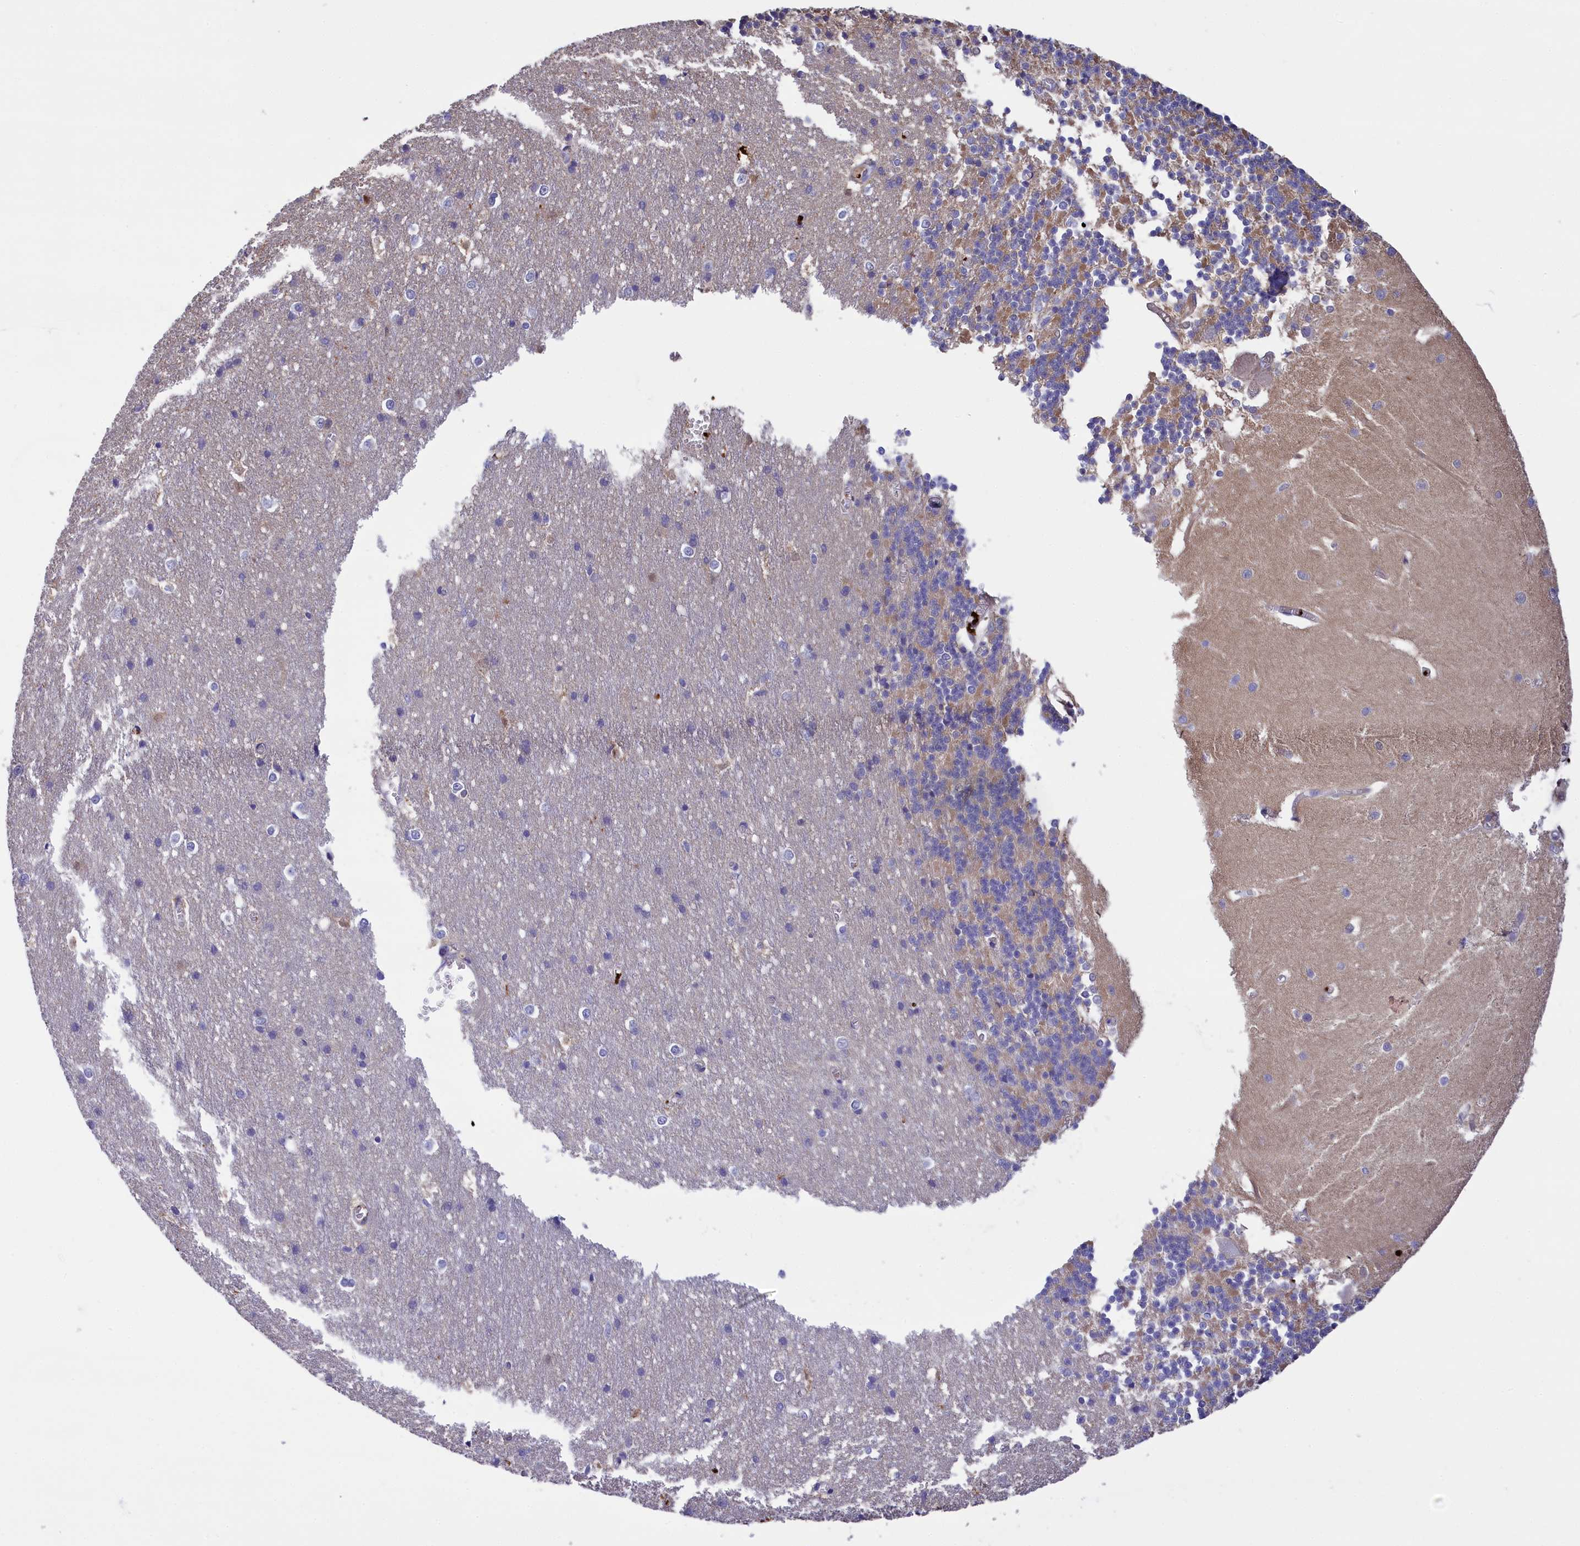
{"staining": {"intensity": "negative", "quantity": "none", "location": "none"}, "tissue": "cerebellum", "cell_type": "Cells in granular layer", "image_type": "normal", "snomed": [{"axis": "morphology", "description": "Normal tissue, NOS"}, {"axis": "topography", "description": "Cerebellum"}], "caption": "An image of cerebellum stained for a protein exhibits no brown staining in cells in granular layer. Nuclei are stained in blue.", "gene": "HEATR3", "patient": {"sex": "male", "age": 37}}